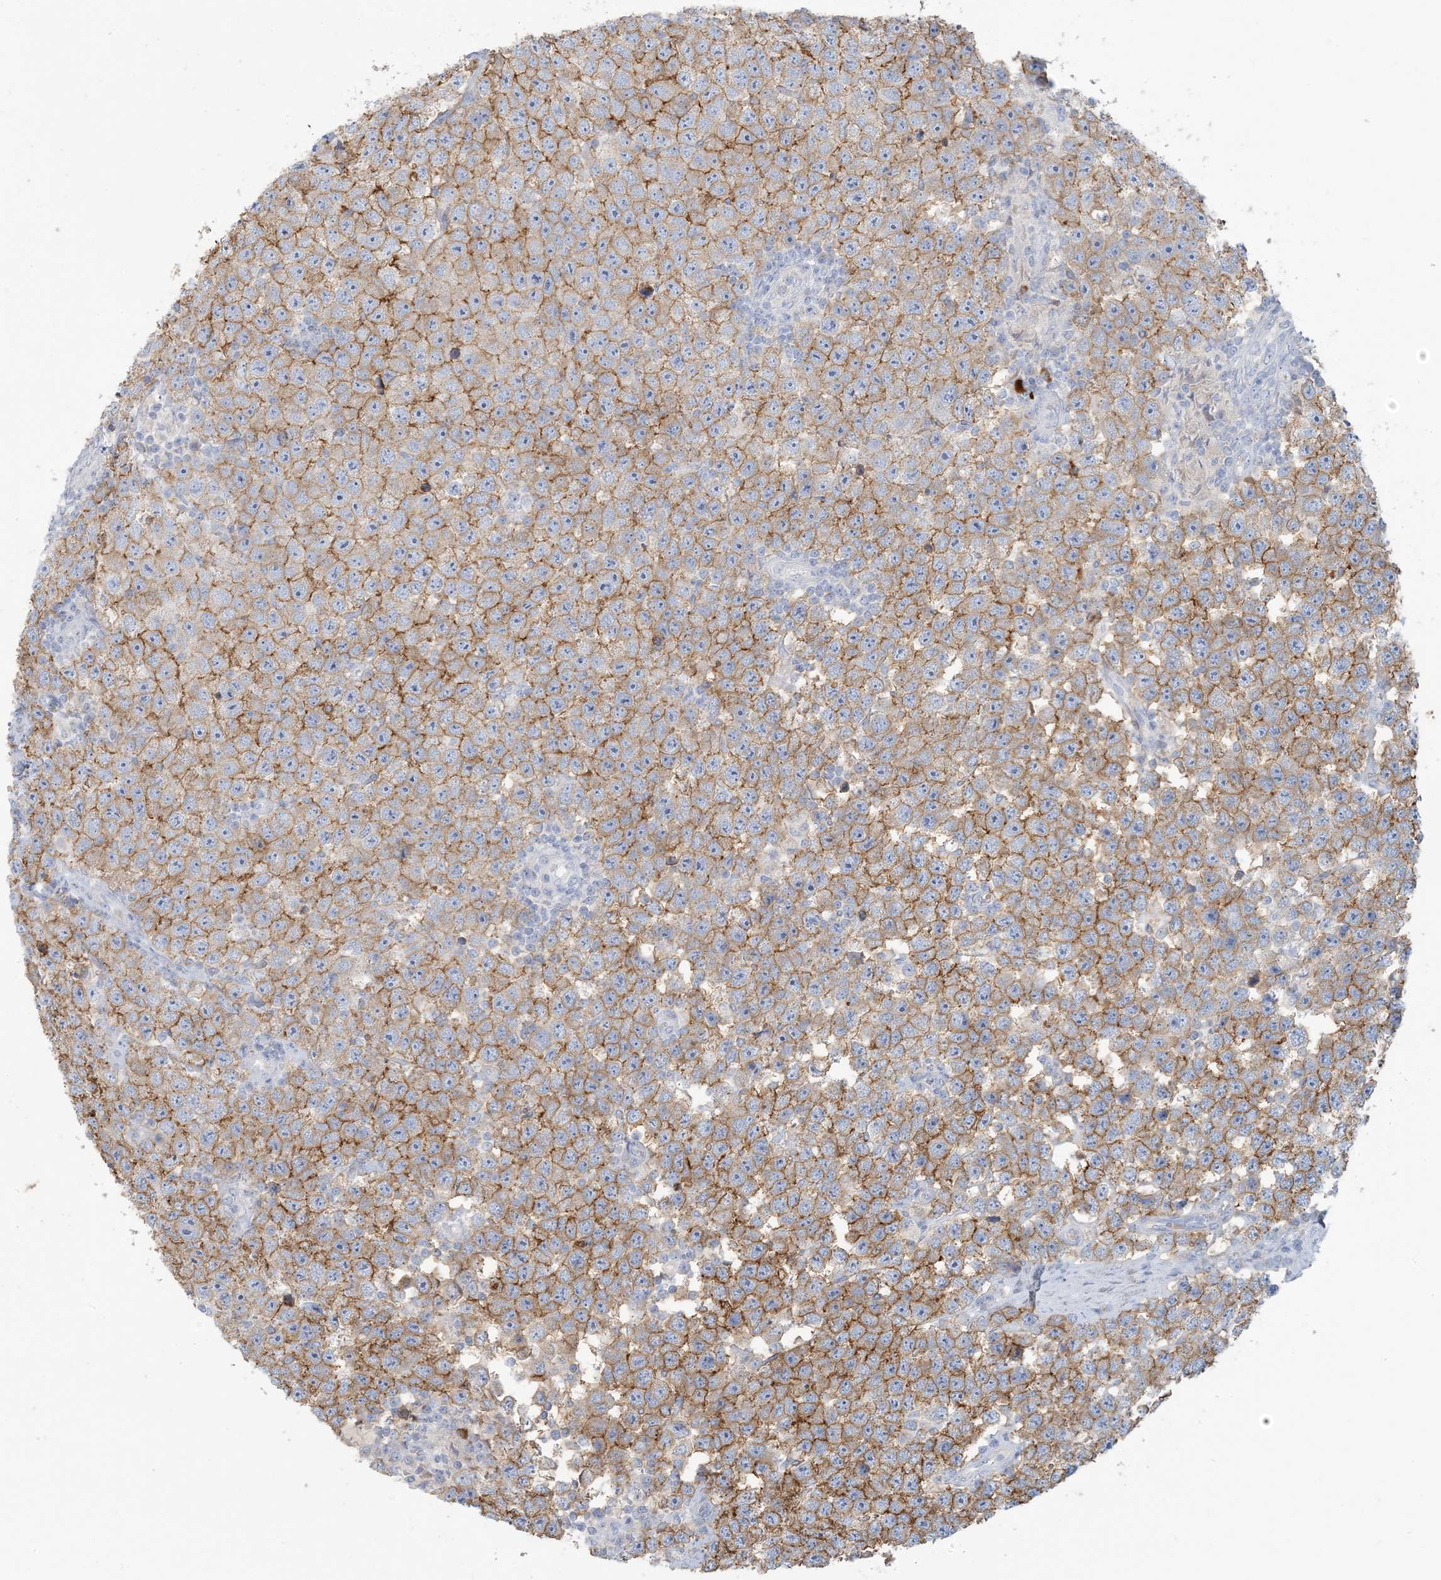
{"staining": {"intensity": "moderate", "quantity": ">75%", "location": "cytoplasmic/membranous"}, "tissue": "testis cancer", "cell_type": "Tumor cells", "image_type": "cancer", "snomed": [{"axis": "morphology", "description": "Seminoma, NOS"}, {"axis": "topography", "description": "Testis"}], "caption": "High-power microscopy captured an IHC photomicrograph of seminoma (testis), revealing moderate cytoplasmic/membranous positivity in about >75% of tumor cells. (Stains: DAB (3,3'-diaminobenzidine) in brown, nuclei in blue, Microscopy: brightfield microscopy at high magnification).", "gene": "SCML1", "patient": {"sex": "male", "age": 28}}